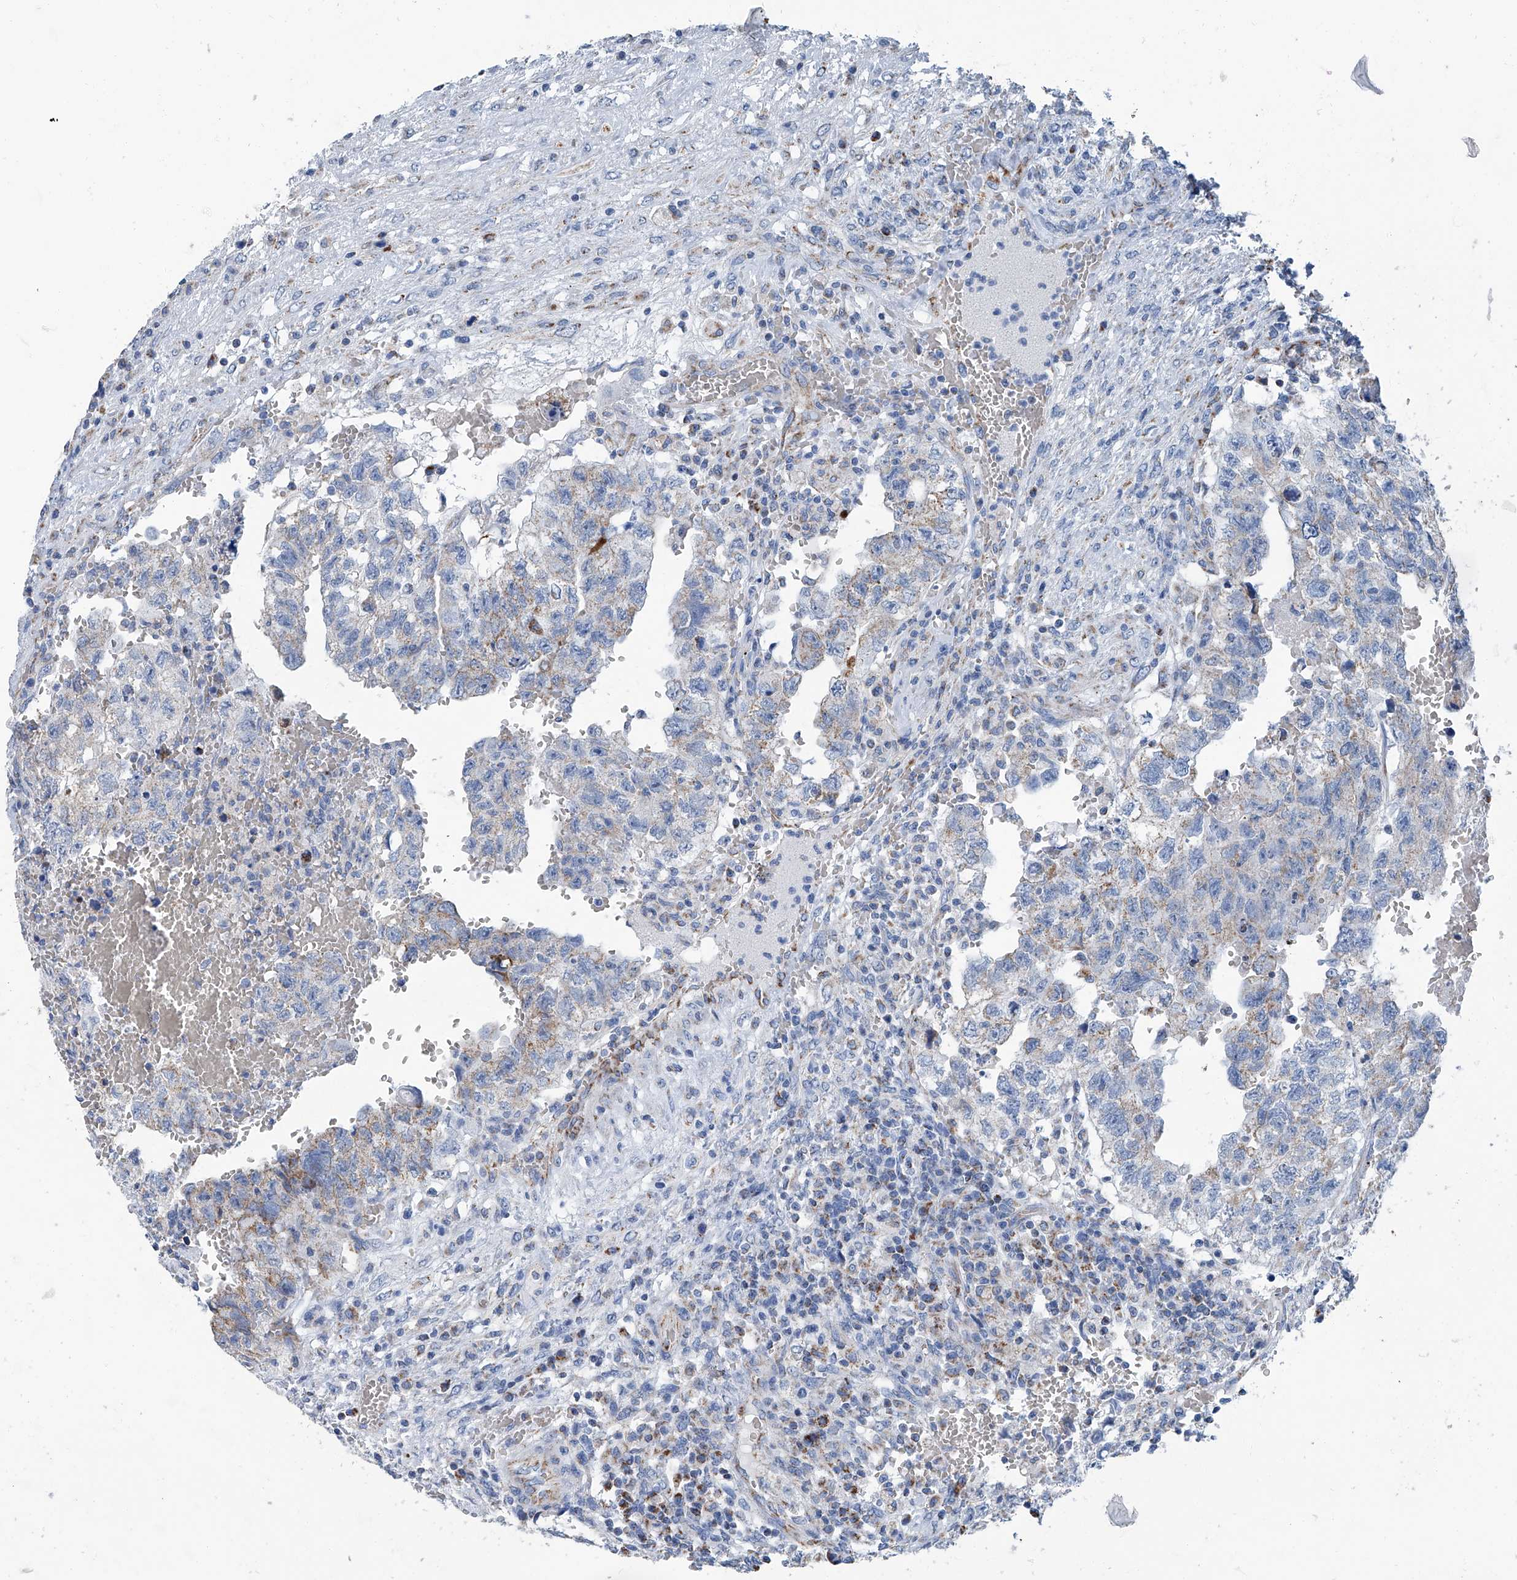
{"staining": {"intensity": "negative", "quantity": "none", "location": "none"}, "tissue": "testis cancer", "cell_type": "Tumor cells", "image_type": "cancer", "snomed": [{"axis": "morphology", "description": "Carcinoma, Embryonal, NOS"}, {"axis": "topography", "description": "Testis"}], "caption": "Histopathology image shows no significant protein positivity in tumor cells of testis cancer. (DAB (3,3'-diaminobenzidine) immunohistochemistry with hematoxylin counter stain).", "gene": "MT-ND1", "patient": {"sex": "male", "age": 36}}